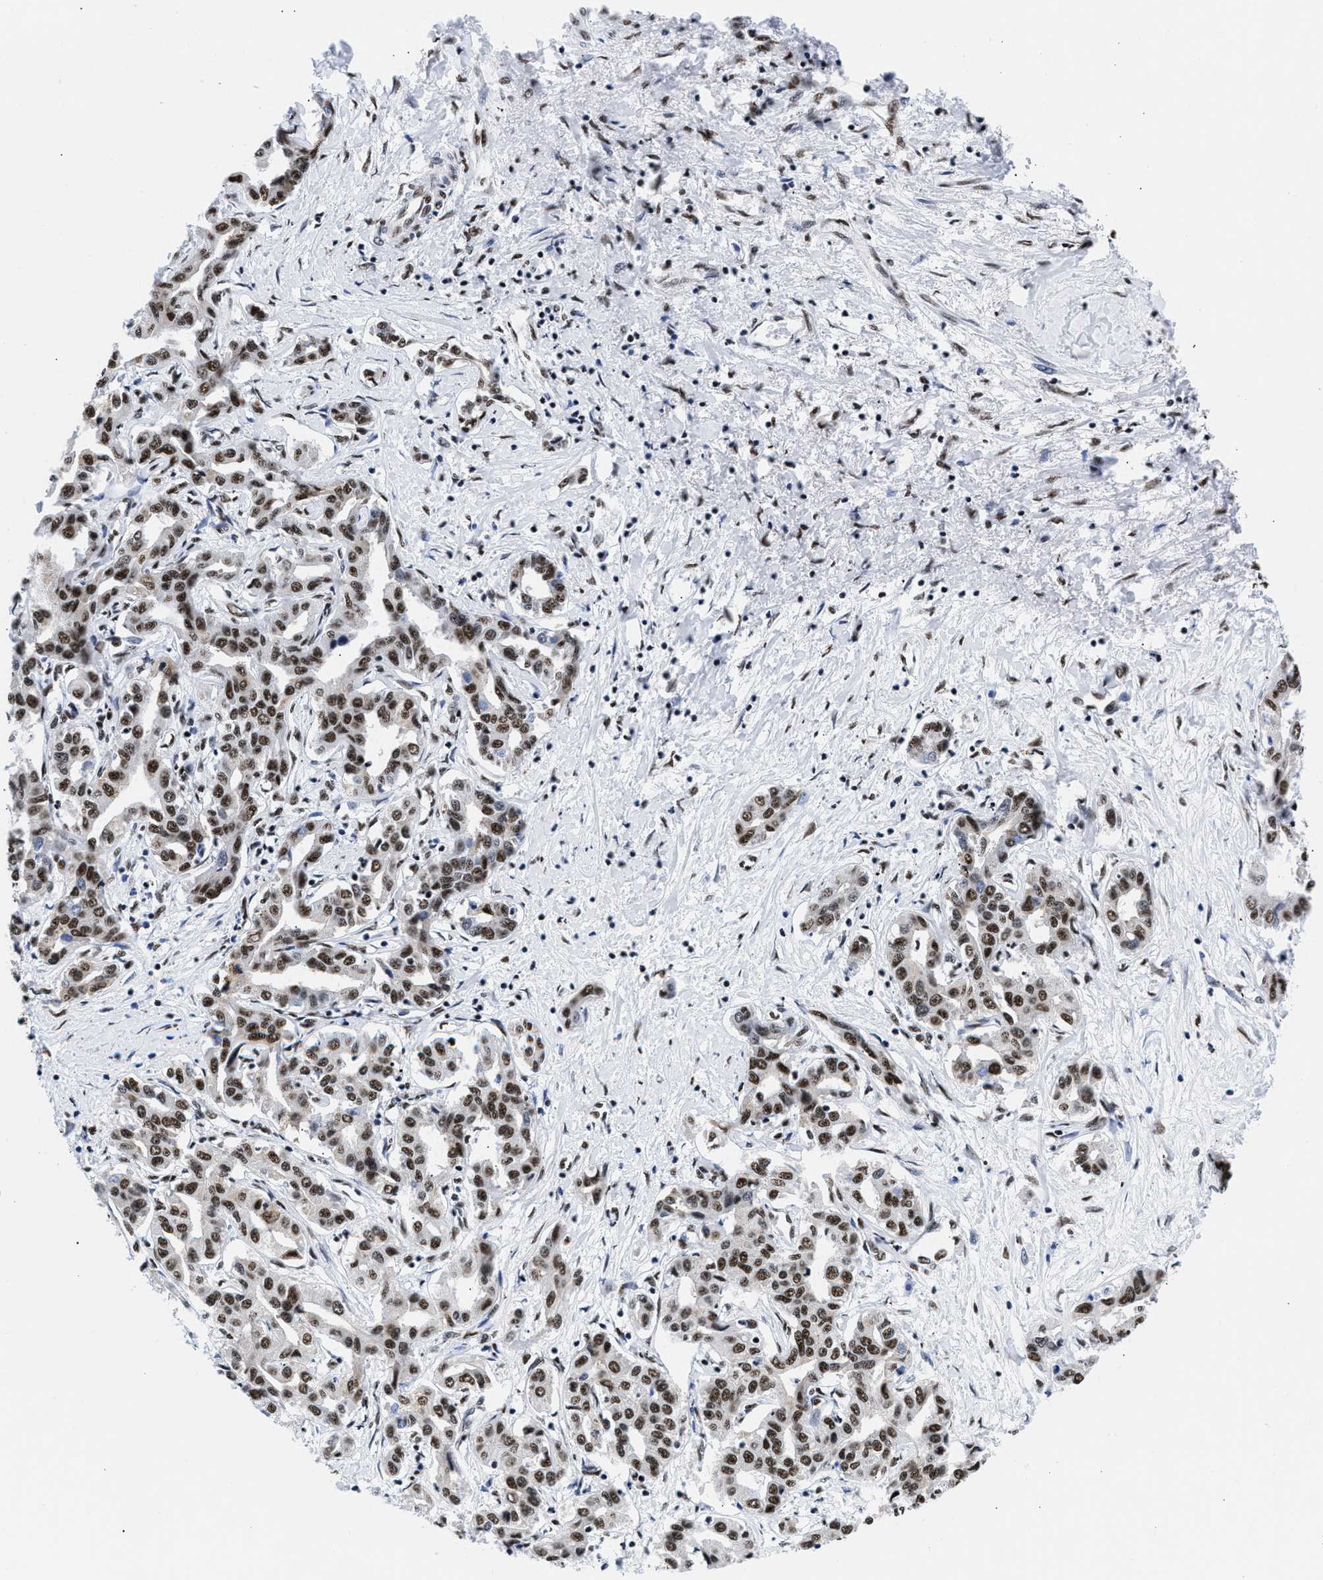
{"staining": {"intensity": "strong", "quantity": ">75%", "location": "nuclear"}, "tissue": "liver cancer", "cell_type": "Tumor cells", "image_type": "cancer", "snomed": [{"axis": "morphology", "description": "Cholangiocarcinoma"}, {"axis": "topography", "description": "Liver"}], "caption": "Liver cancer (cholangiocarcinoma) was stained to show a protein in brown. There is high levels of strong nuclear expression in approximately >75% of tumor cells.", "gene": "RBM8A", "patient": {"sex": "male", "age": 59}}